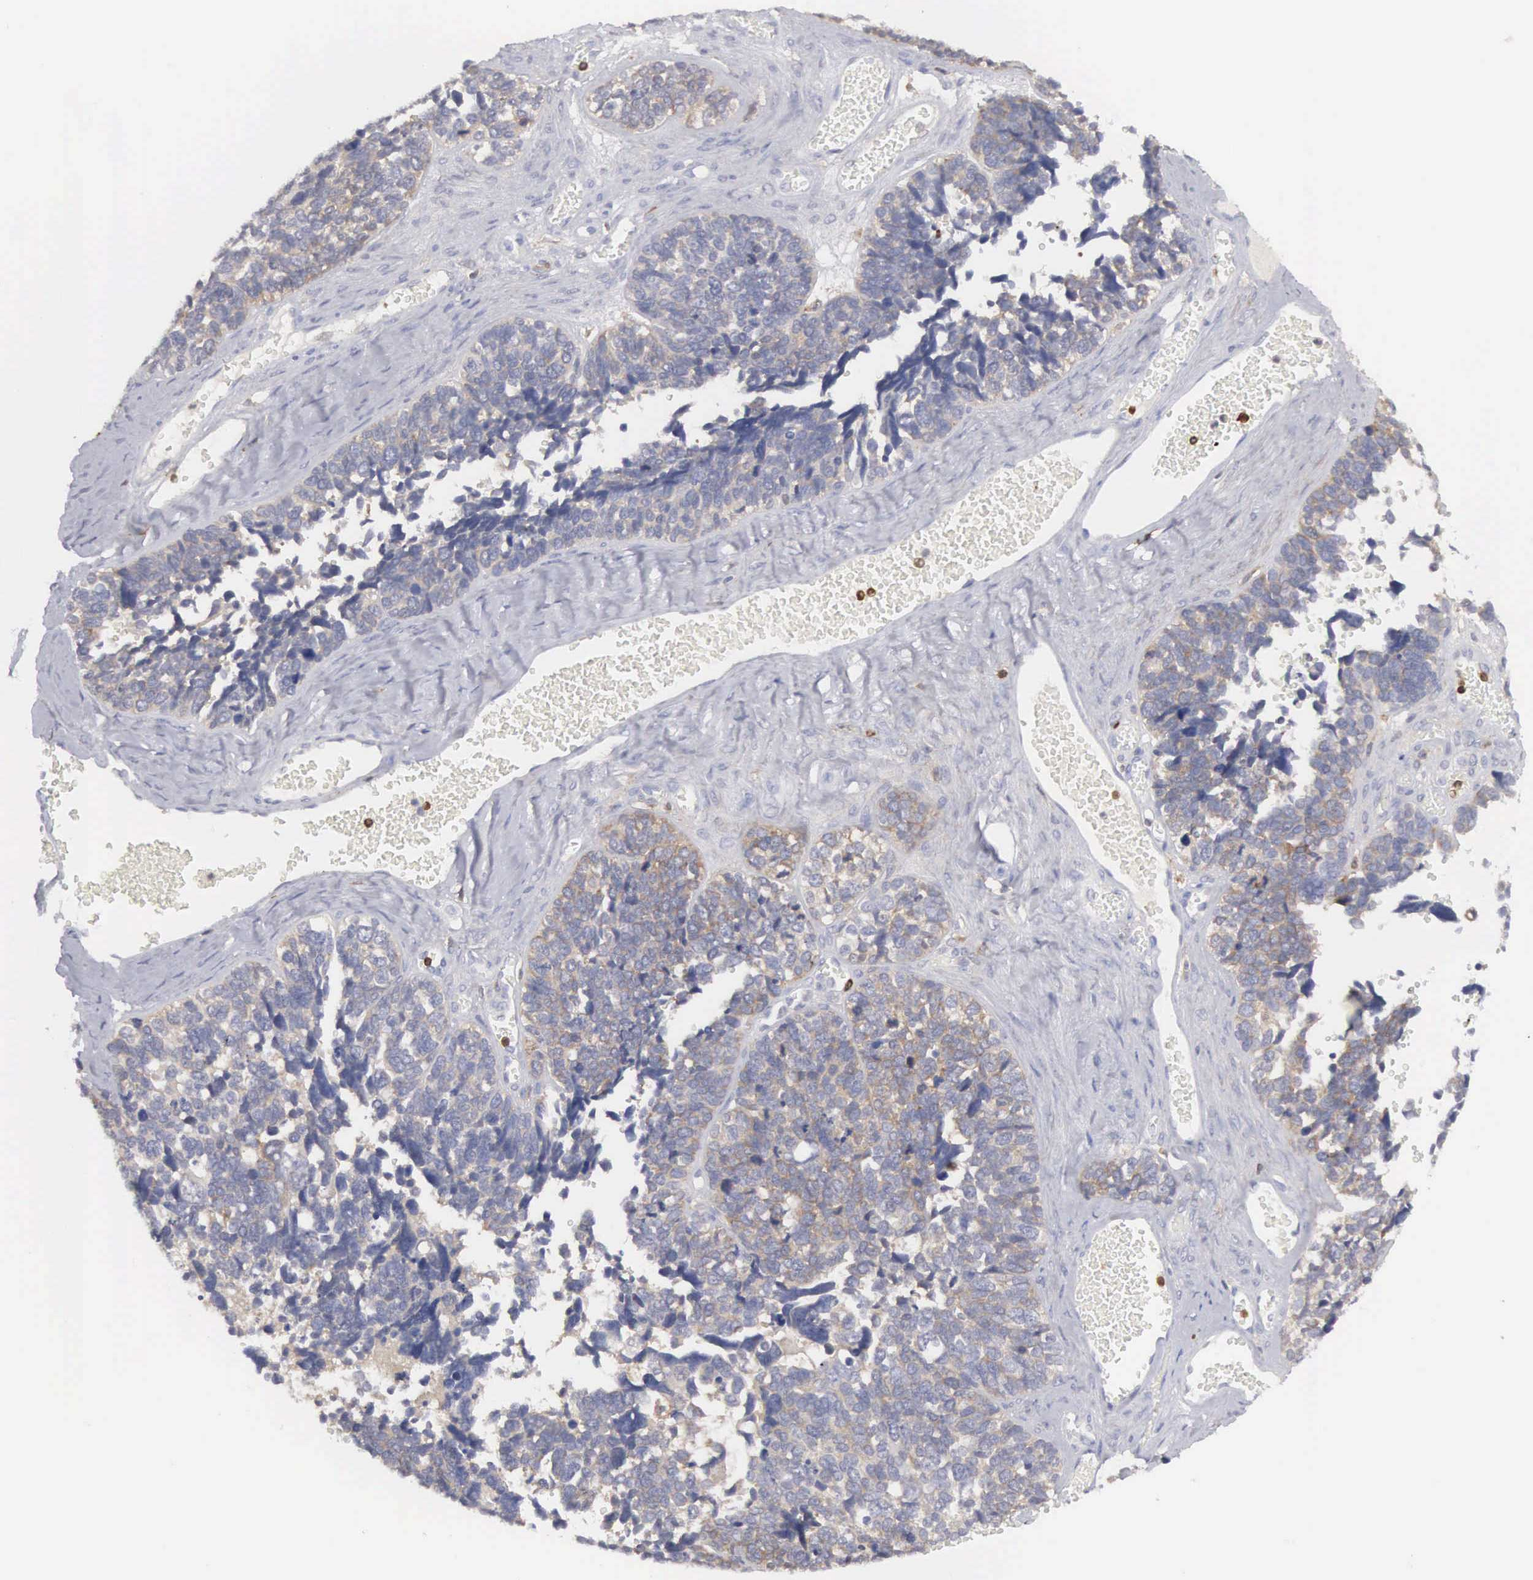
{"staining": {"intensity": "weak", "quantity": "25%-75%", "location": "cytoplasmic/membranous"}, "tissue": "ovarian cancer", "cell_type": "Tumor cells", "image_type": "cancer", "snomed": [{"axis": "morphology", "description": "Cystadenocarcinoma, serous, NOS"}, {"axis": "topography", "description": "Ovary"}], "caption": "The image displays a brown stain indicating the presence of a protein in the cytoplasmic/membranous of tumor cells in ovarian serous cystadenocarcinoma.", "gene": "SH3BP1", "patient": {"sex": "female", "age": 77}}